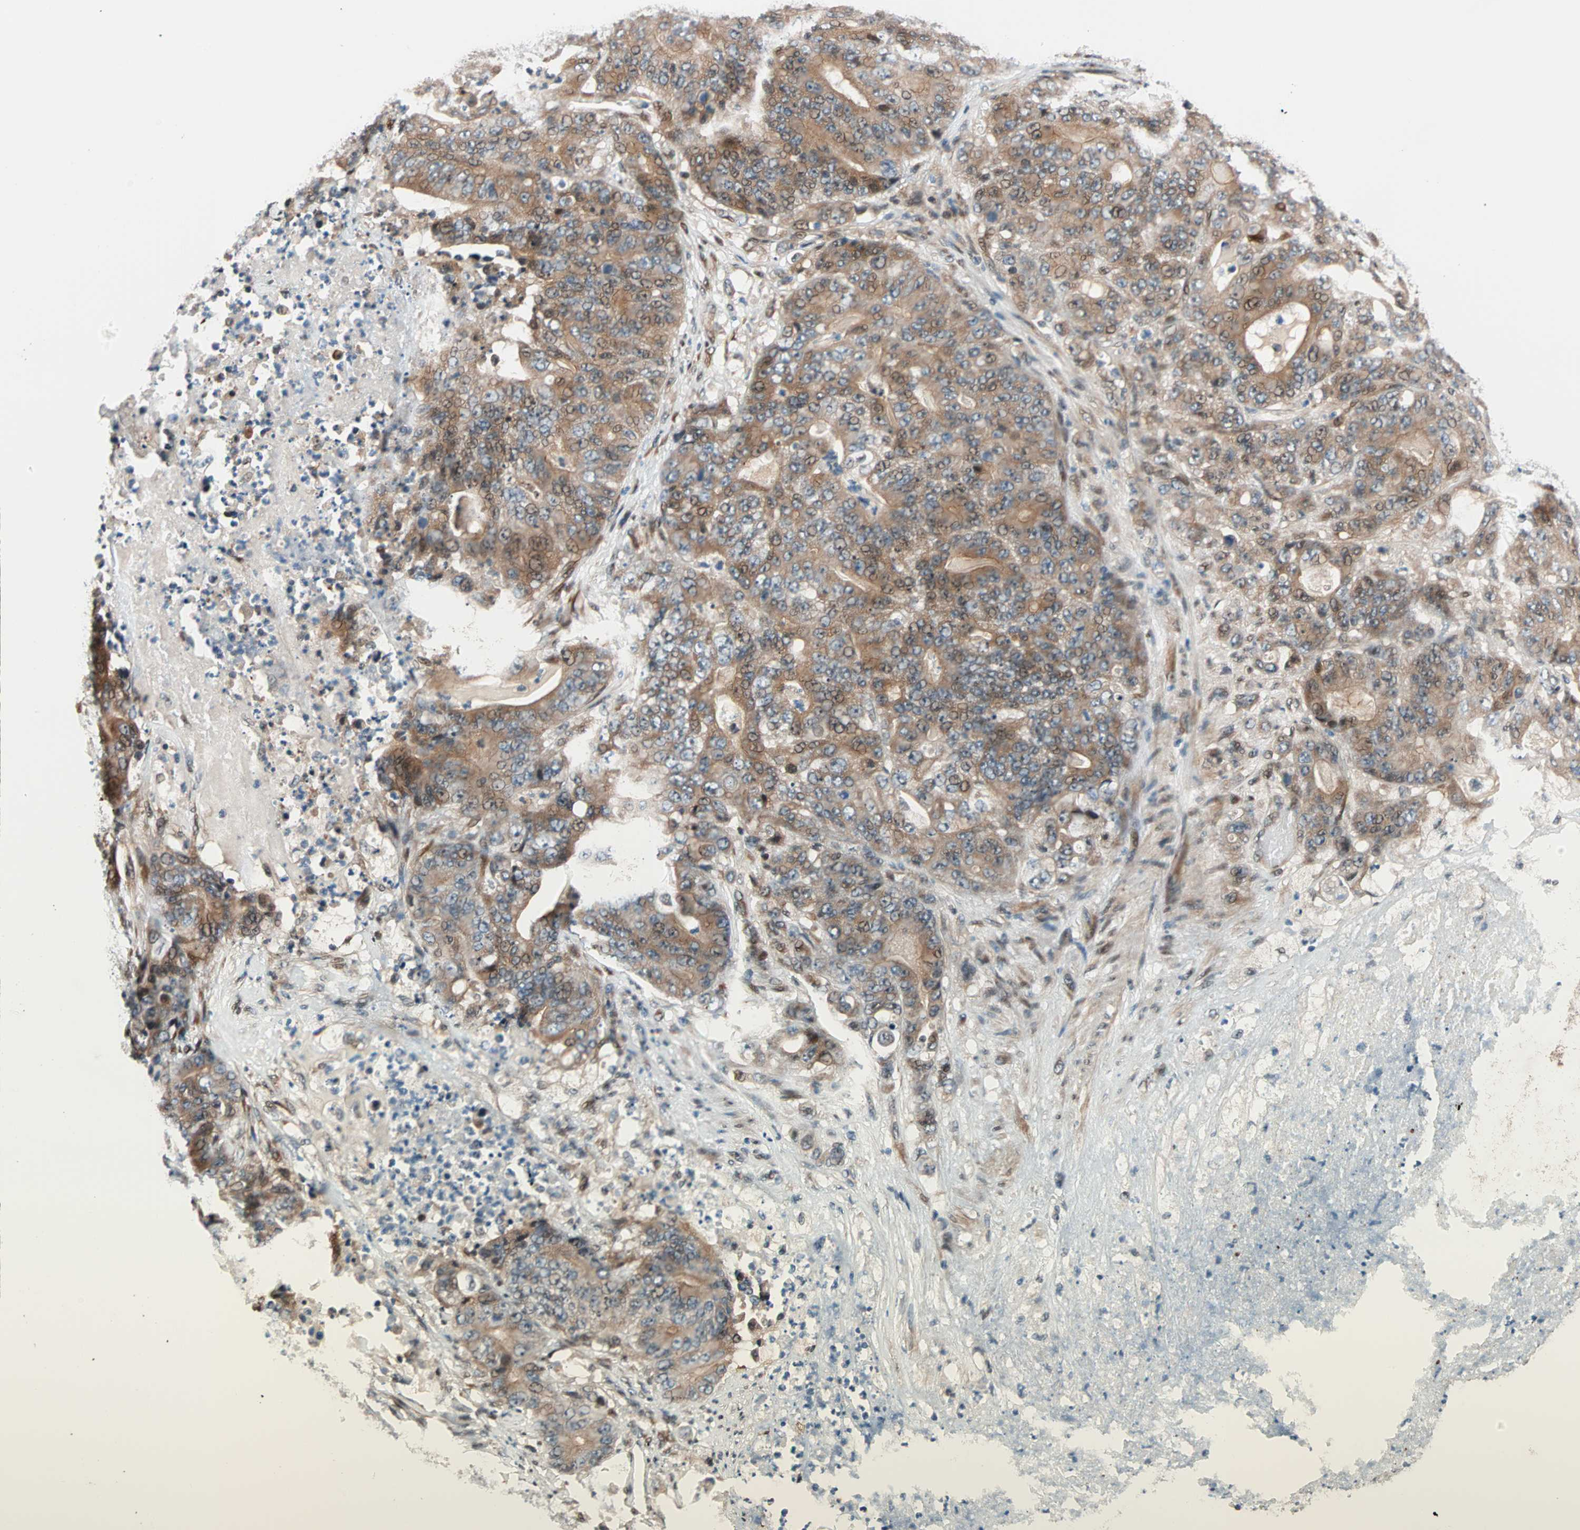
{"staining": {"intensity": "moderate", "quantity": ">75%", "location": "cytoplasmic/membranous"}, "tissue": "stomach cancer", "cell_type": "Tumor cells", "image_type": "cancer", "snomed": [{"axis": "morphology", "description": "Adenocarcinoma, NOS"}, {"axis": "topography", "description": "Stomach"}], "caption": "A brown stain highlights moderate cytoplasmic/membranous positivity of a protein in human stomach cancer tumor cells.", "gene": "HECW1", "patient": {"sex": "female", "age": 73}}